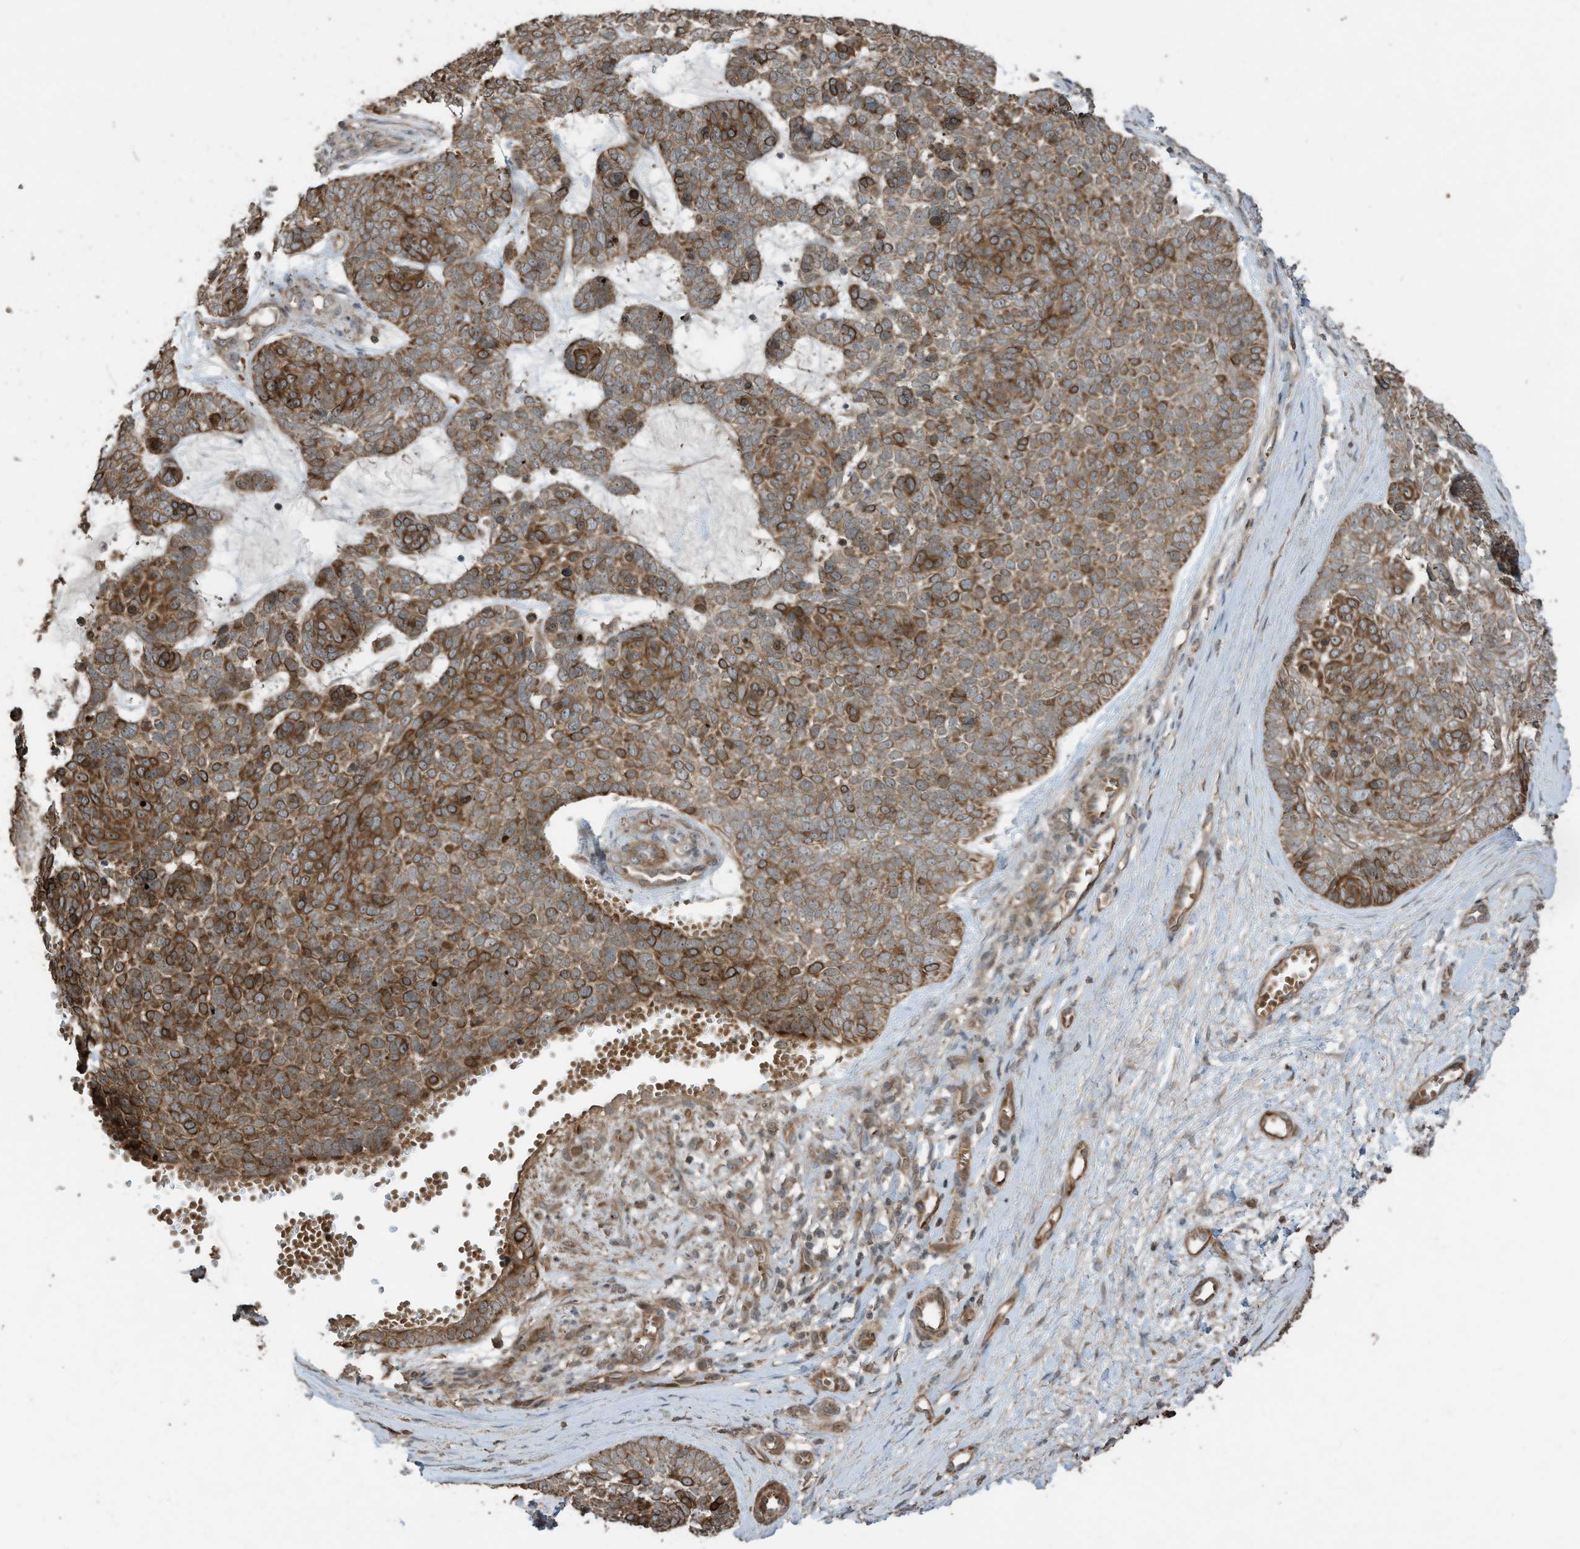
{"staining": {"intensity": "strong", "quantity": "25%-75%", "location": "cytoplasmic/membranous"}, "tissue": "skin cancer", "cell_type": "Tumor cells", "image_type": "cancer", "snomed": [{"axis": "morphology", "description": "Basal cell carcinoma"}, {"axis": "topography", "description": "Skin"}], "caption": "Protein expression analysis of human skin cancer (basal cell carcinoma) reveals strong cytoplasmic/membranous expression in about 25%-75% of tumor cells.", "gene": "ZNF653", "patient": {"sex": "female", "age": 81}}